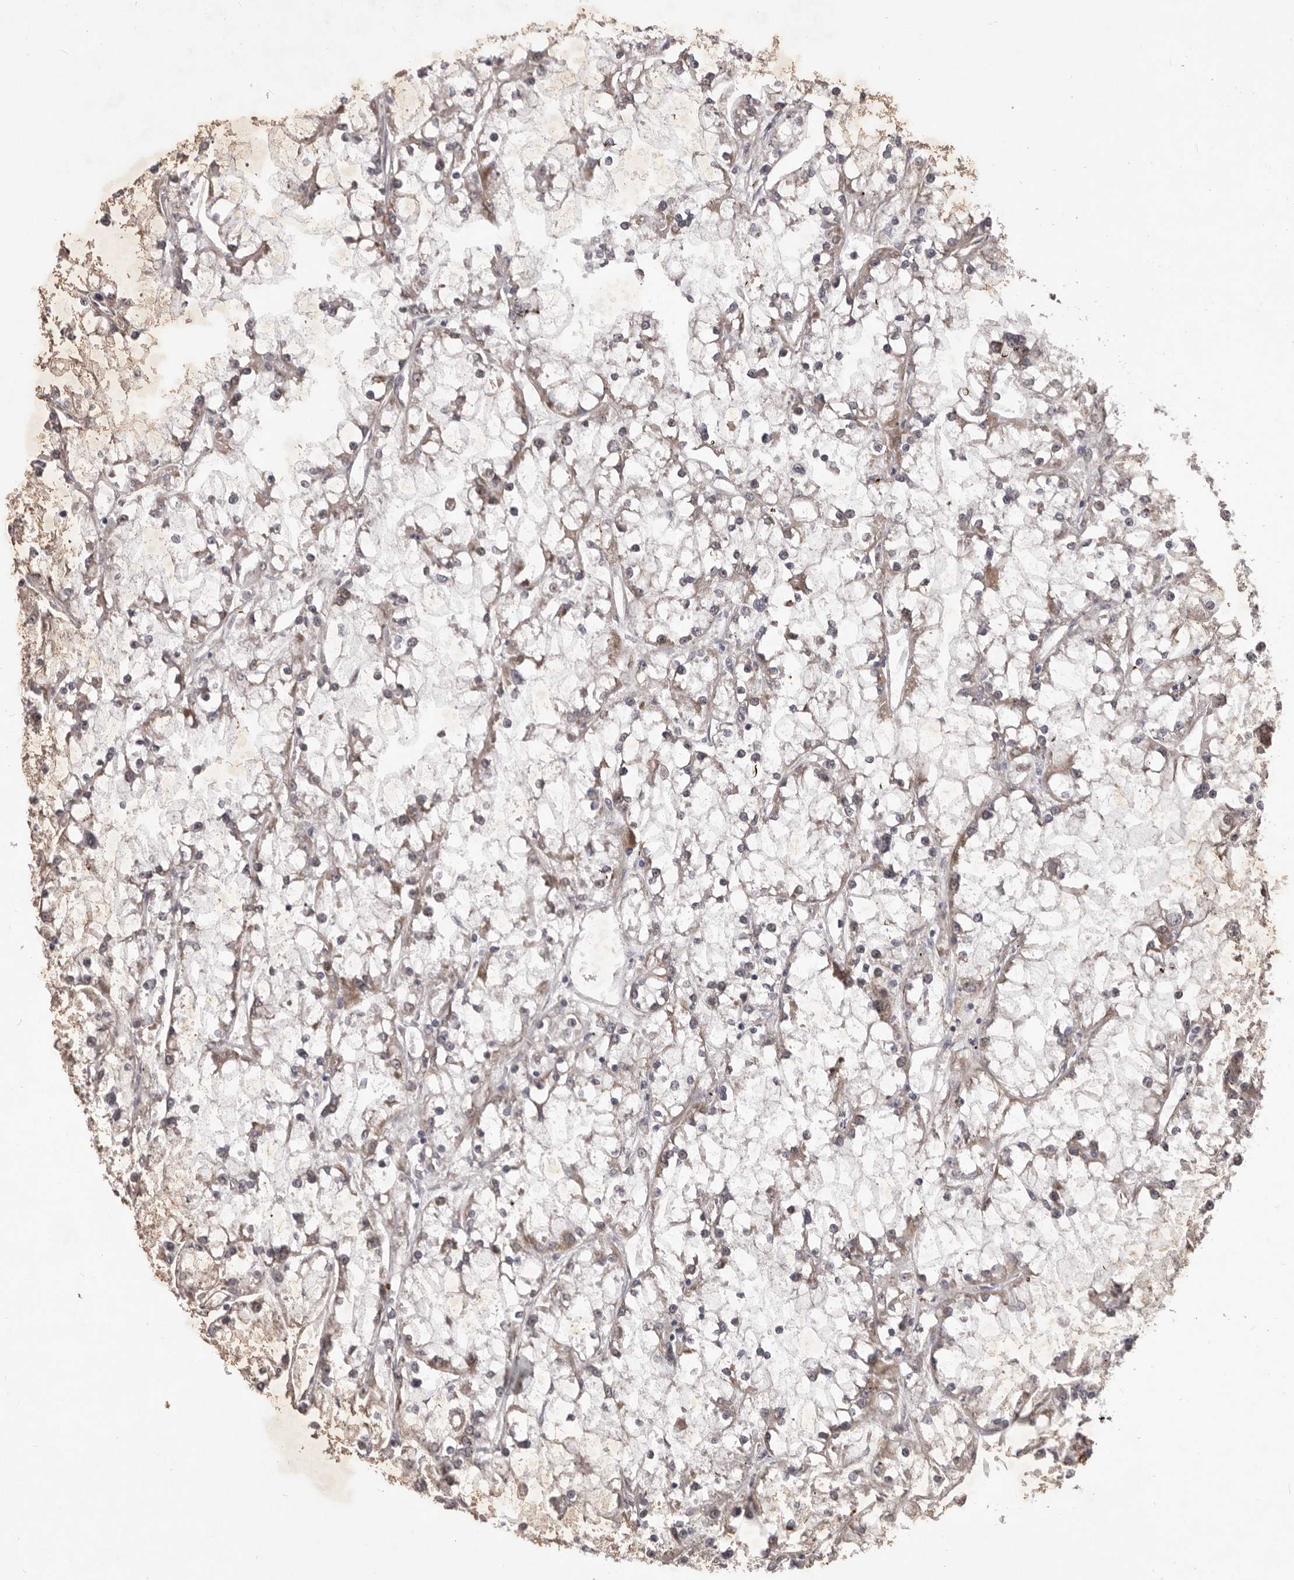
{"staining": {"intensity": "weak", "quantity": "<25%", "location": "cytoplasmic/membranous"}, "tissue": "renal cancer", "cell_type": "Tumor cells", "image_type": "cancer", "snomed": [{"axis": "morphology", "description": "Adenocarcinoma, NOS"}, {"axis": "topography", "description": "Kidney"}], "caption": "A high-resolution micrograph shows immunohistochemistry staining of adenocarcinoma (renal), which exhibits no significant positivity in tumor cells.", "gene": "HBS1L", "patient": {"sex": "female", "age": 52}}